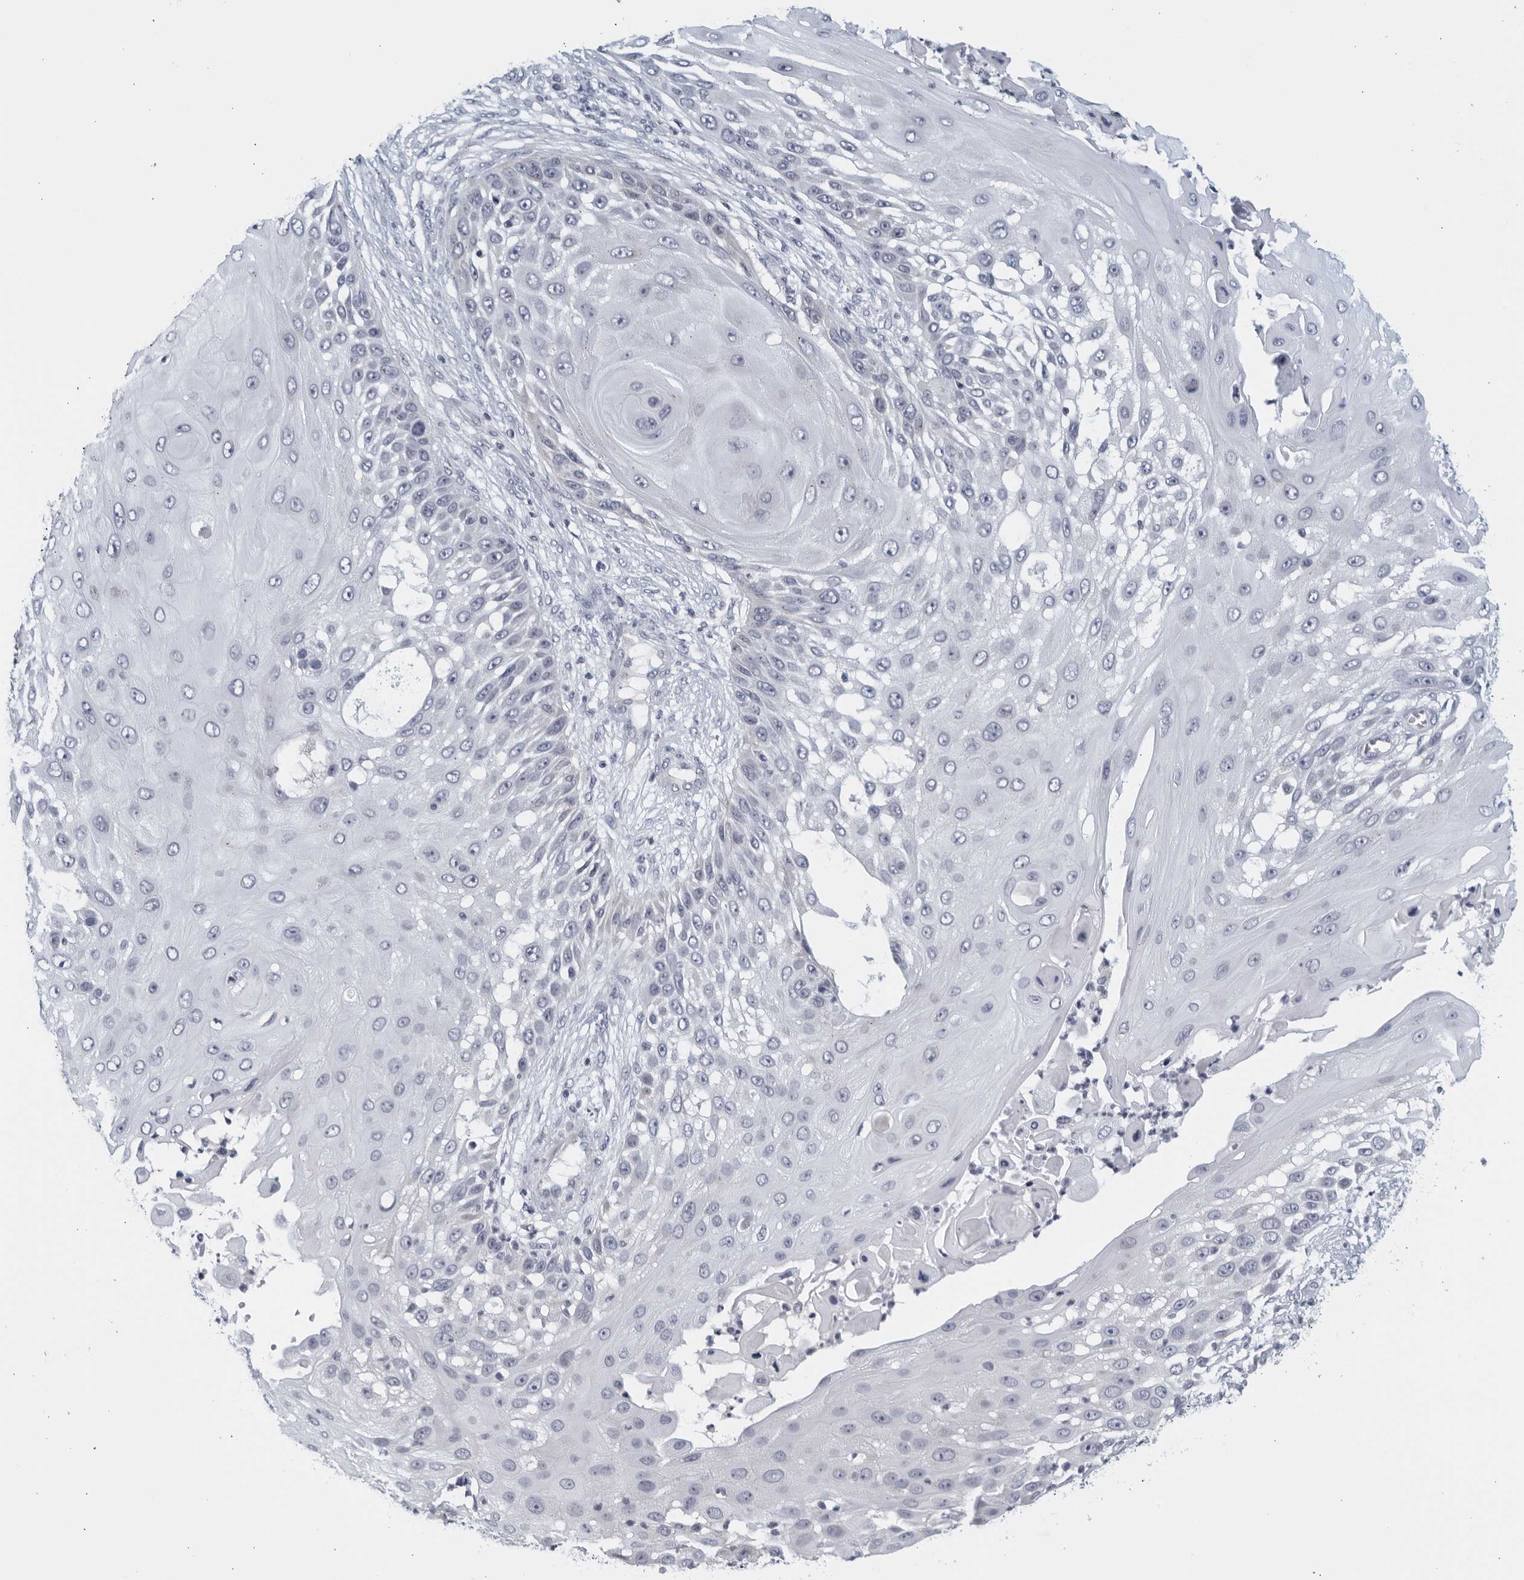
{"staining": {"intensity": "negative", "quantity": "none", "location": "none"}, "tissue": "skin cancer", "cell_type": "Tumor cells", "image_type": "cancer", "snomed": [{"axis": "morphology", "description": "Squamous cell carcinoma, NOS"}, {"axis": "topography", "description": "Skin"}], "caption": "Image shows no protein positivity in tumor cells of squamous cell carcinoma (skin) tissue.", "gene": "MATN1", "patient": {"sex": "female", "age": 44}}